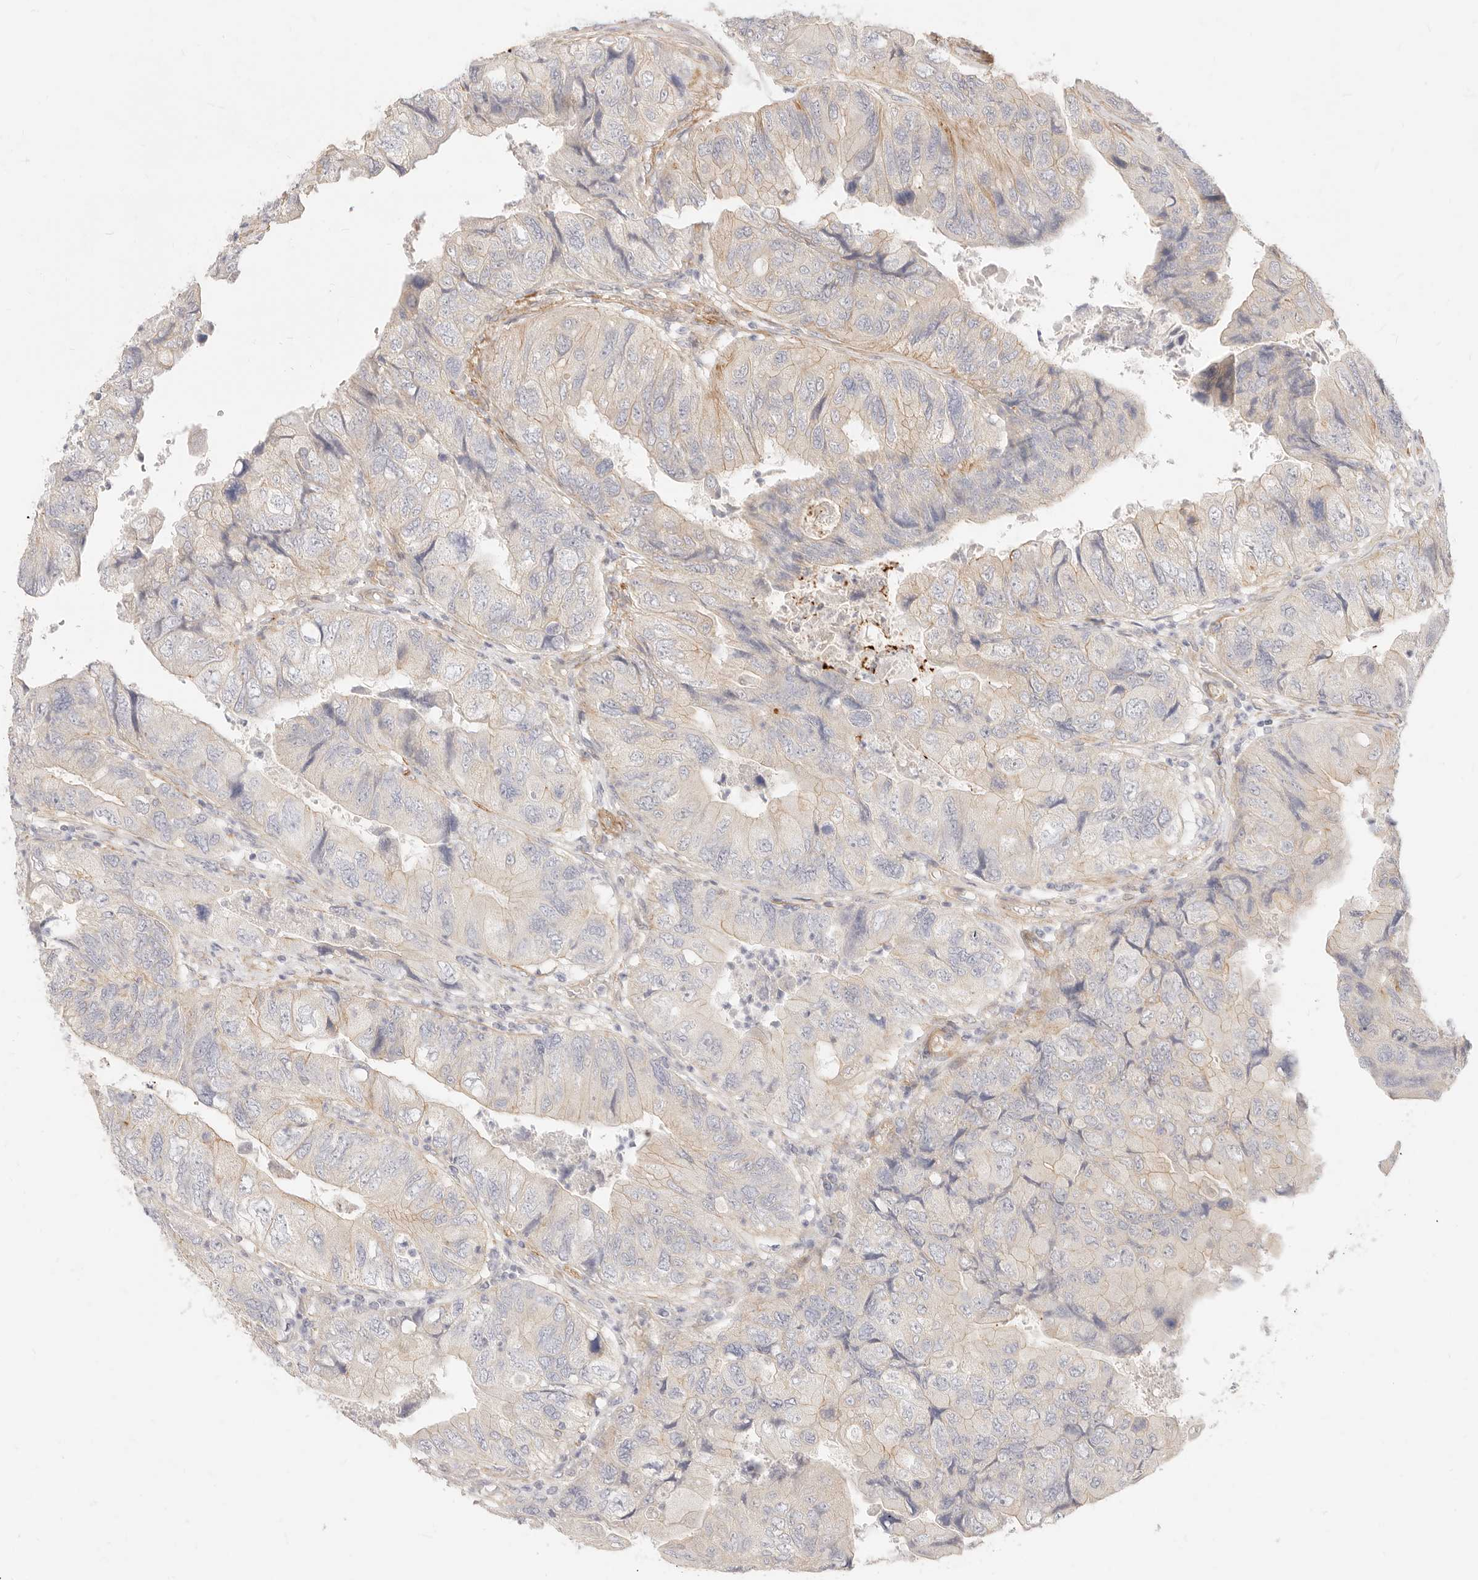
{"staining": {"intensity": "weak", "quantity": "<25%", "location": "cytoplasmic/membranous"}, "tissue": "colorectal cancer", "cell_type": "Tumor cells", "image_type": "cancer", "snomed": [{"axis": "morphology", "description": "Adenocarcinoma, NOS"}, {"axis": "topography", "description": "Rectum"}], "caption": "Immunohistochemical staining of colorectal cancer (adenocarcinoma) reveals no significant positivity in tumor cells.", "gene": "UBXN10", "patient": {"sex": "male", "age": 63}}